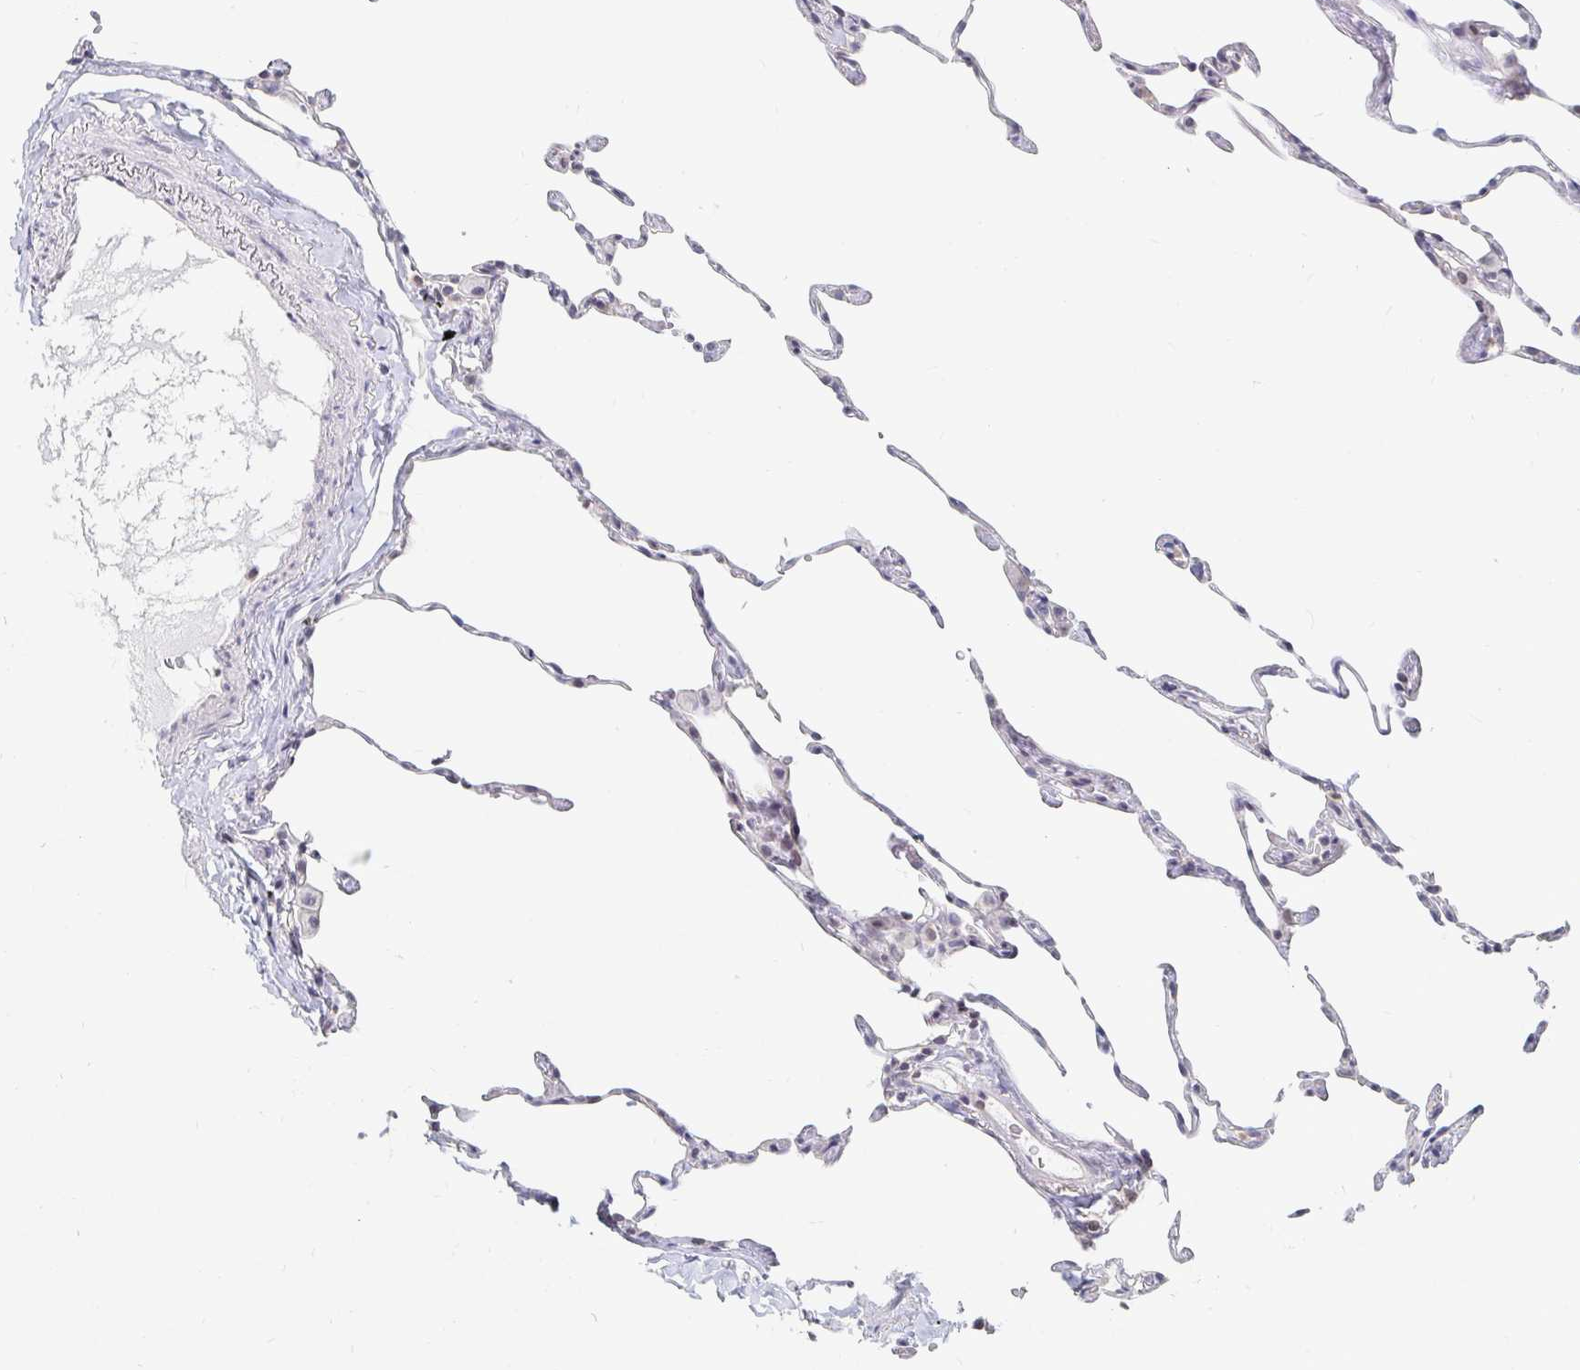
{"staining": {"intensity": "negative", "quantity": "none", "location": "none"}, "tissue": "lung", "cell_type": "Alveolar cells", "image_type": "normal", "snomed": [{"axis": "morphology", "description": "Normal tissue, NOS"}, {"axis": "topography", "description": "Lung"}], "caption": "Lung was stained to show a protein in brown. There is no significant expression in alveolar cells. Brightfield microscopy of immunohistochemistry stained with DAB (brown) and hematoxylin (blue), captured at high magnification.", "gene": "NME9", "patient": {"sex": "female", "age": 57}}